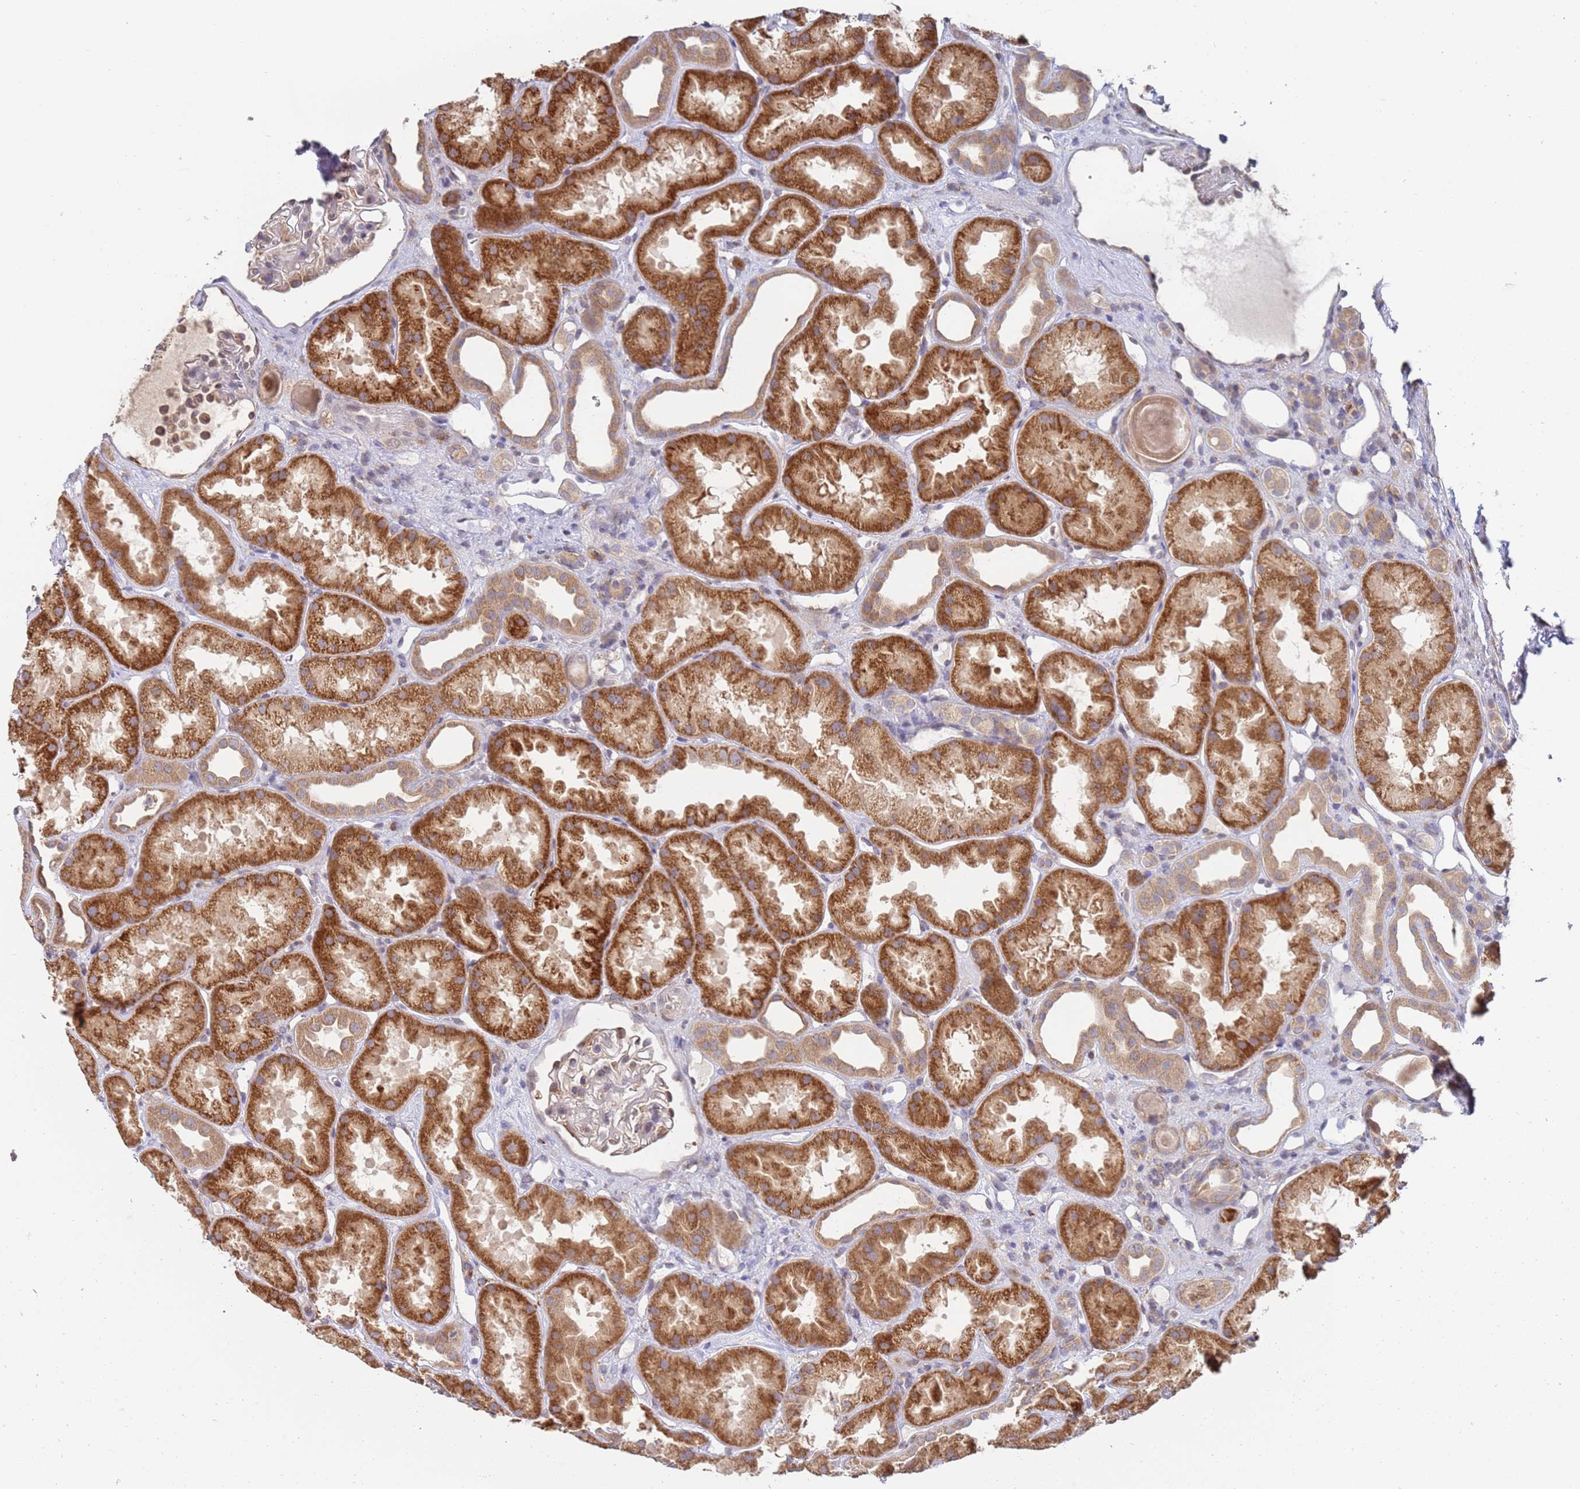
{"staining": {"intensity": "weak", "quantity": "<25%", "location": "cytoplasmic/membranous"}, "tissue": "kidney", "cell_type": "Cells in glomeruli", "image_type": "normal", "snomed": [{"axis": "morphology", "description": "Normal tissue, NOS"}, {"axis": "topography", "description": "Kidney"}], "caption": "The IHC photomicrograph has no significant expression in cells in glomeruli of kidney. (Brightfield microscopy of DAB (3,3'-diaminobenzidine) immunohistochemistry at high magnification).", "gene": "VRK2", "patient": {"sex": "male", "age": 61}}